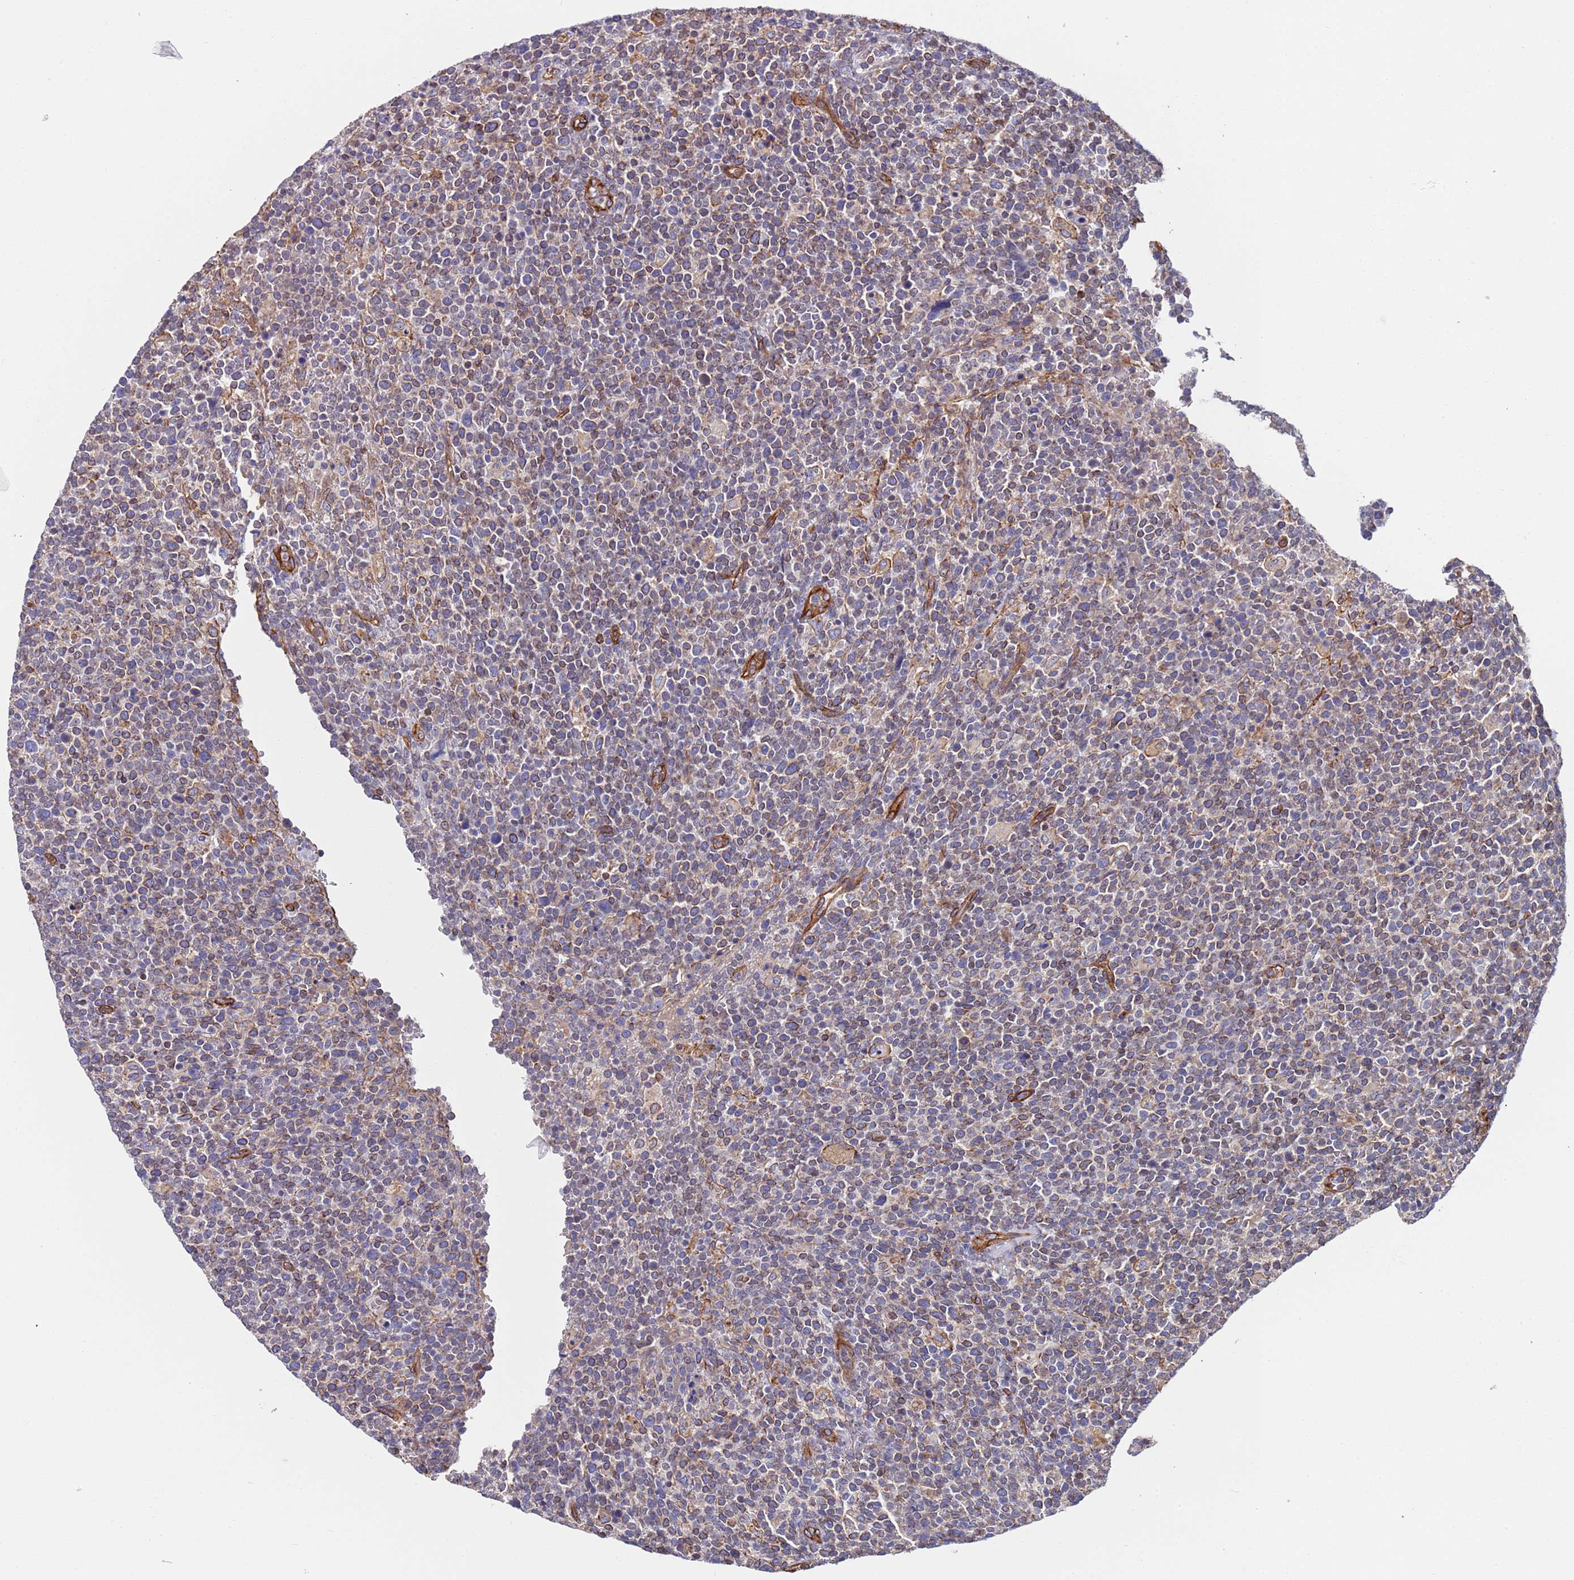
{"staining": {"intensity": "weak", "quantity": "25%-75%", "location": "cytoplasmic/membranous"}, "tissue": "lymphoma", "cell_type": "Tumor cells", "image_type": "cancer", "snomed": [{"axis": "morphology", "description": "Malignant lymphoma, non-Hodgkin's type, High grade"}, {"axis": "topography", "description": "Lymph node"}], "caption": "Immunohistochemistry (IHC) of human lymphoma shows low levels of weak cytoplasmic/membranous positivity in approximately 25%-75% of tumor cells. (brown staining indicates protein expression, while blue staining denotes nuclei).", "gene": "JAKMIP2", "patient": {"sex": "male", "age": 61}}